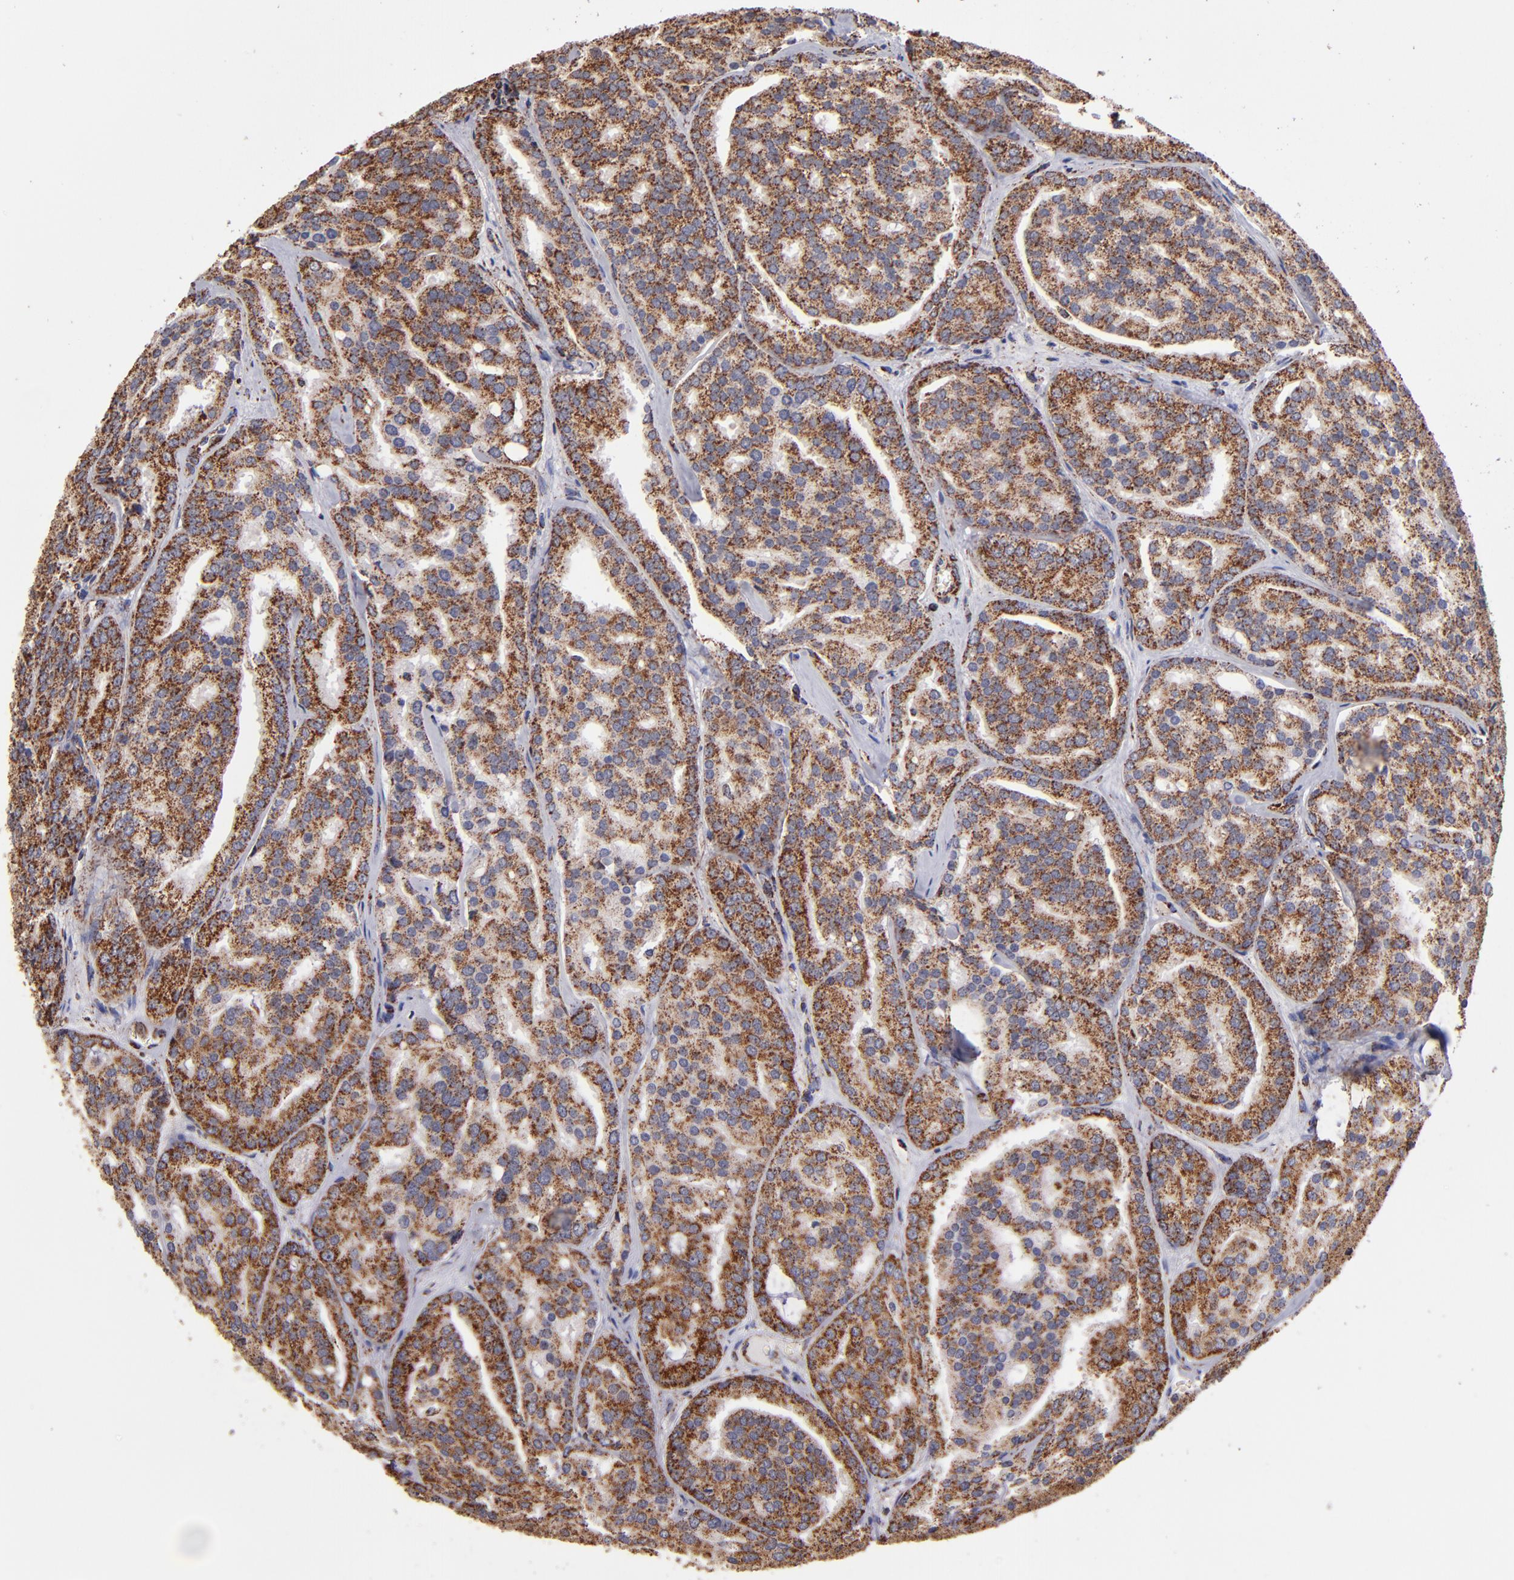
{"staining": {"intensity": "moderate", "quantity": ">75%", "location": "cytoplasmic/membranous"}, "tissue": "prostate cancer", "cell_type": "Tumor cells", "image_type": "cancer", "snomed": [{"axis": "morphology", "description": "Adenocarcinoma, High grade"}, {"axis": "topography", "description": "Prostate"}], "caption": "Tumor cells reveal medium levels of moderate cytoplasmic/membranous positivity in about >75% of cells in prostate high-grade adenocarcinoma.", "gene": "DLST", "patient": {"sex": "male", "age": 64}}